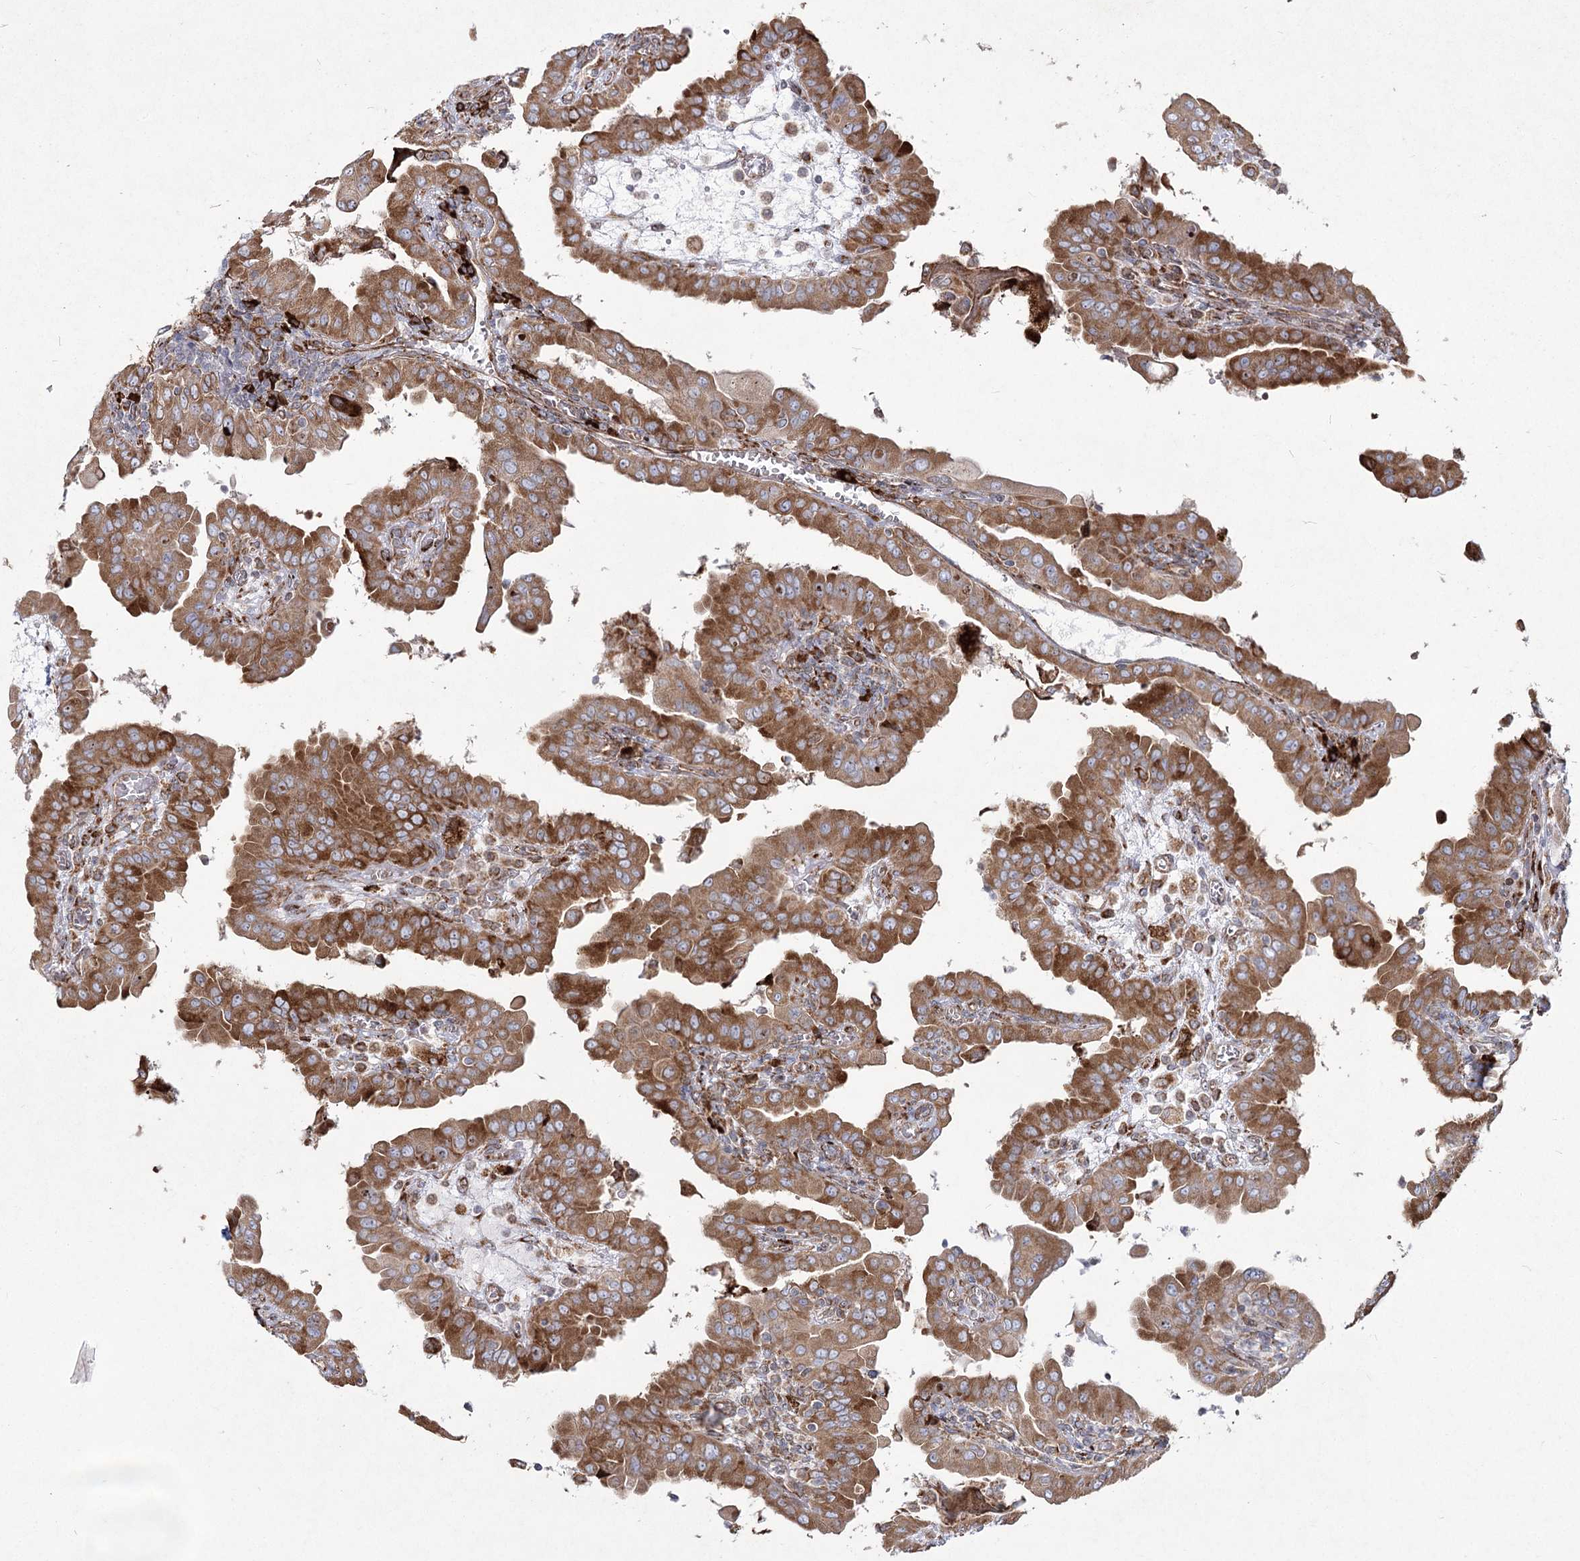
{"staining": {"intensity": "moderate", "quantity": ">75%", "location": "cytoplasmic/membranous"}, "tissue": "thyroid cancer", "cell_type": "Tumor cells", "image_type": "cancer", "snomed": [{"axis": "morphology", "description": "Papillary adenocarcinoma, NOS"}, {"axis": "topography", "description": "Thyroid gland"}], "caption": "Moderate cytoplasmic/membranous expression is present in about >75% of tumor cells in thyroid cancer (papillary adenocarcinoma).", "gene": "NHLRC2", "patient": {"sex": "male", "age": 33}}